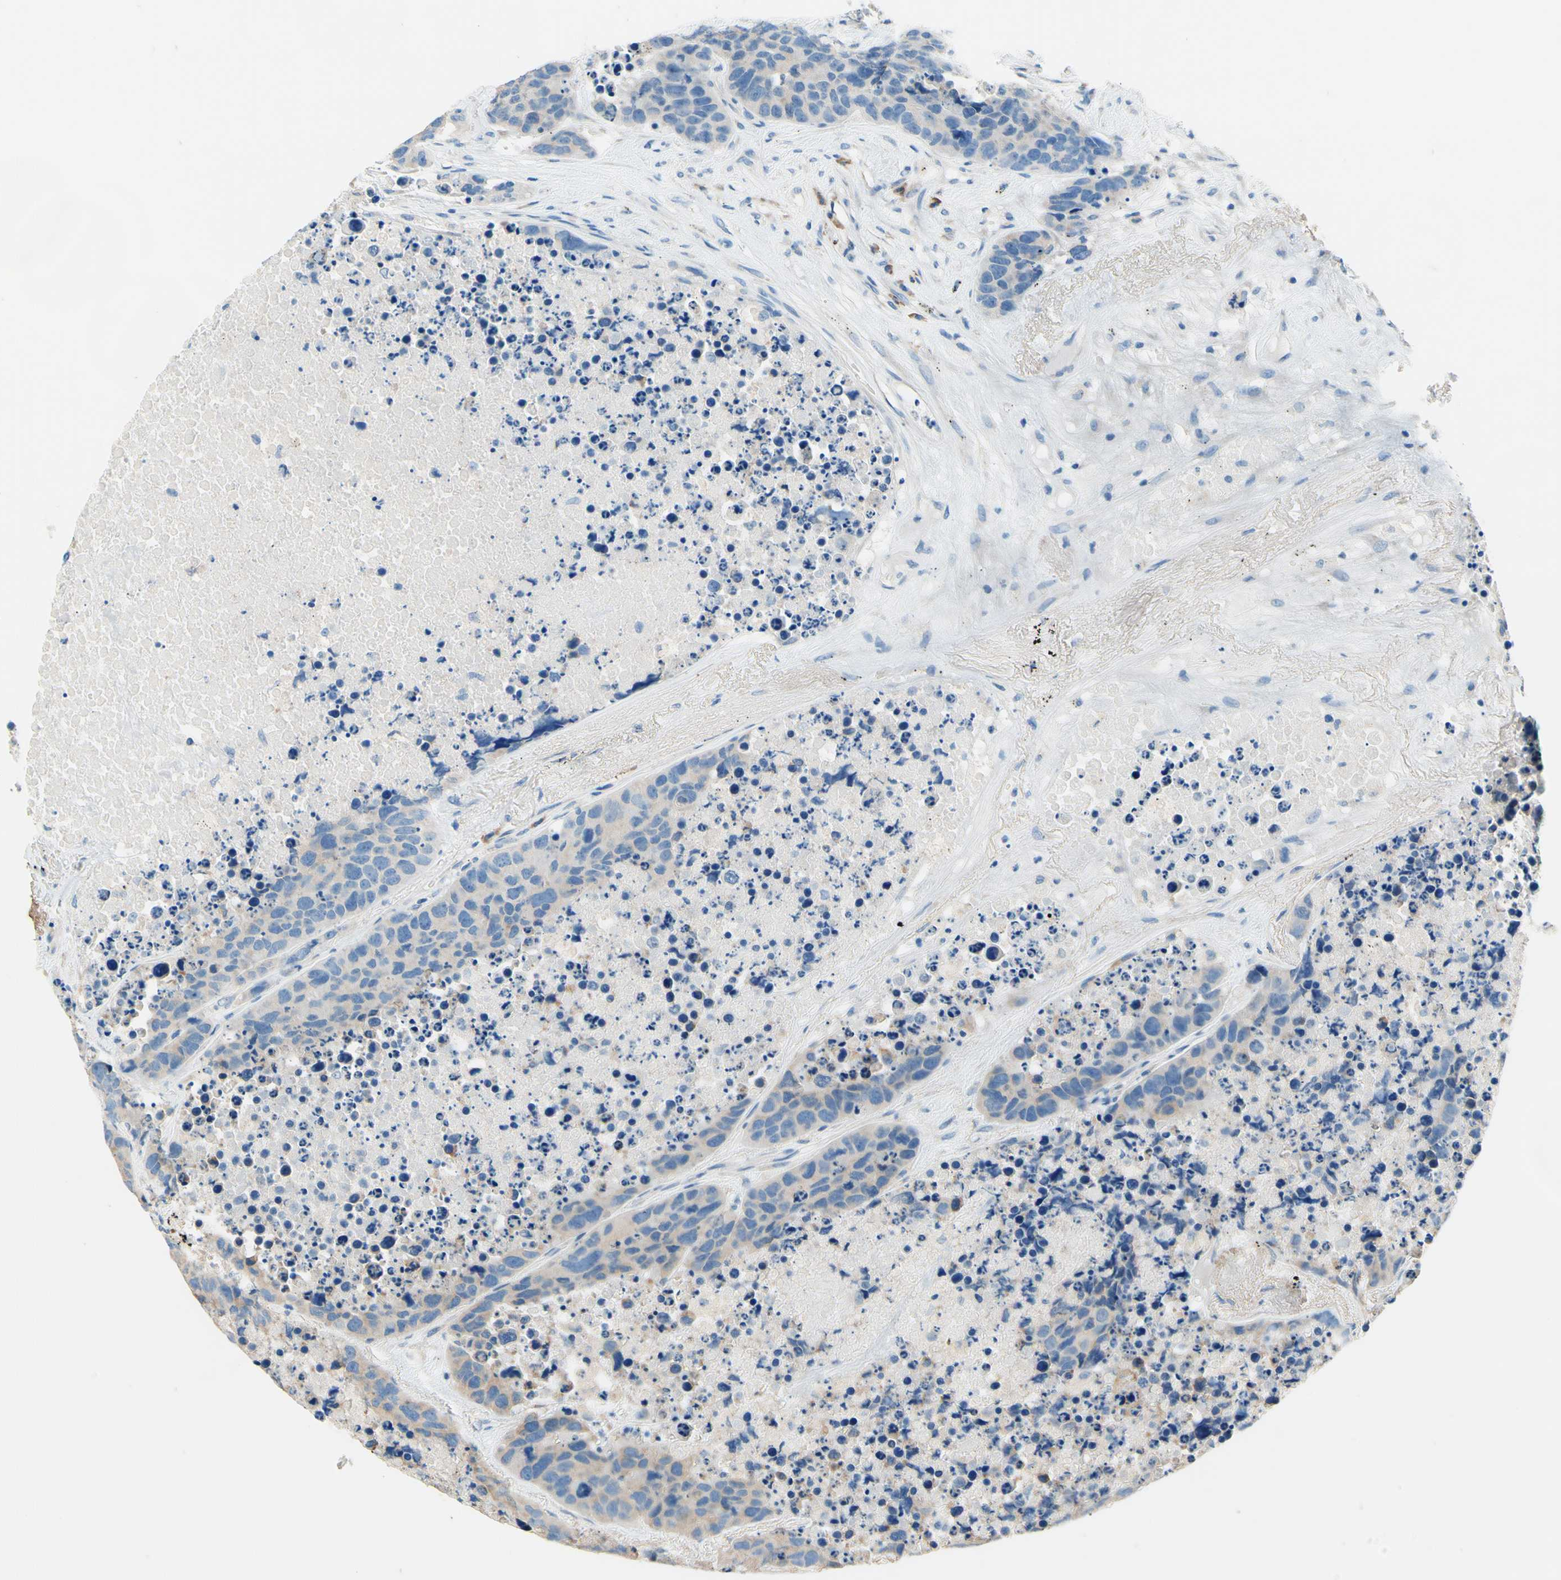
{"staining": {"intensity": "negative", "quantity": "none", "location": "none"}, "tissue": "carcinoid", "cell_type": "Tumor cells", "image_type": "cancer", "snomed": [{"axis": "morphology", "description": "Carcinoid, malignant, NOS"}, {"axis": "topography", "description": "Lung"}], "caption": "Human carcinoid (malignant) stained for a protein using IHC shows no positivity in tumor cells.", "gene": "PASD1", "patient": {"sex": "male", "age": 60}}